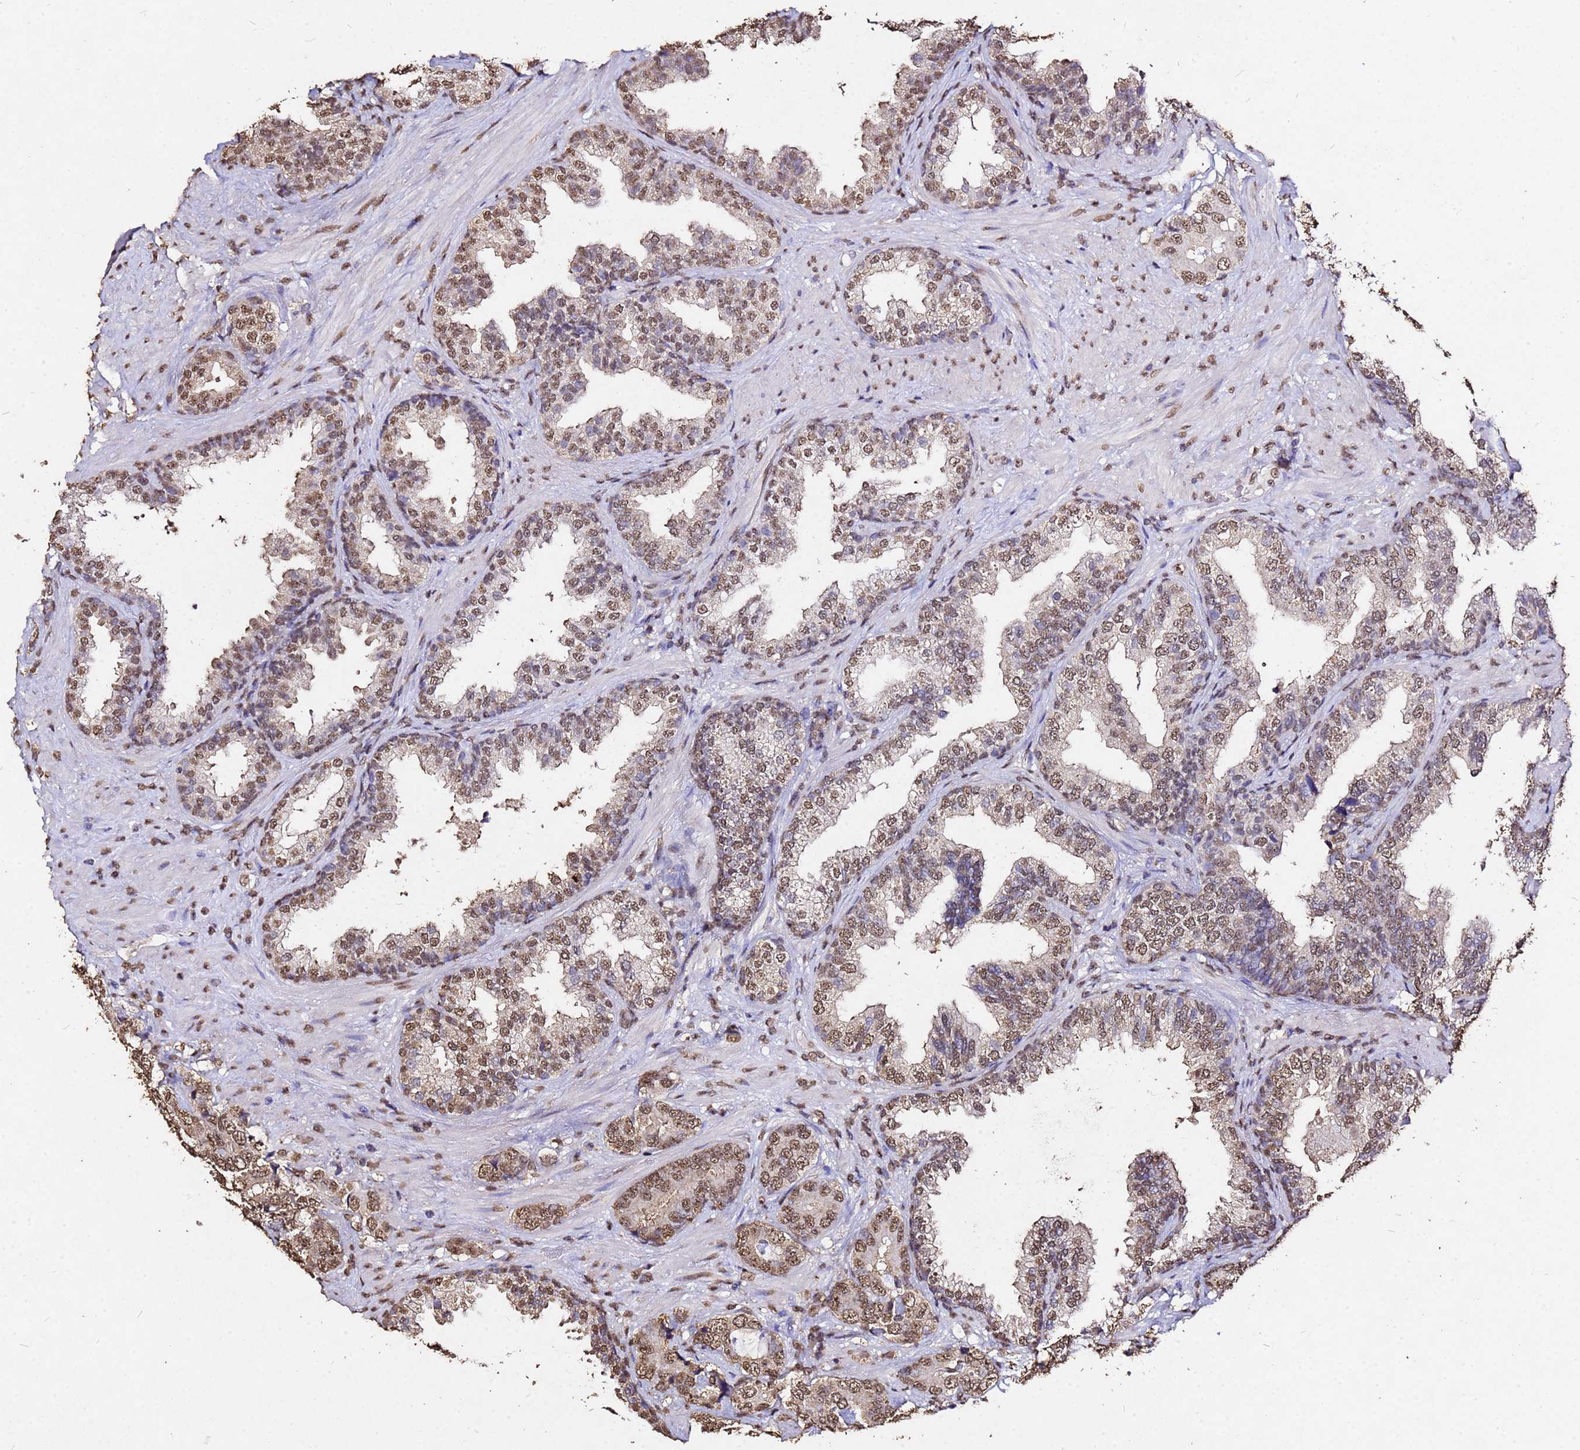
{"staining": {"intensity": "moderate", "quantity": ">75%", "location": "nuclear"}, "tissue": "prostate cancer", "cell_type": "Tumor cells", "image_type": "cancer", "snomed": [{"axis": "morphology", "description": "Adenocarcinoma, High grade"}, {"axis": "topography", "description": "Prostate"}], "caption": "Immunohistochemistry (IHC) of human prostate cancer (adenocarcinoma (high-grade)) reveals medium levels of moderate nuclear staining in approximately >75% of tumor cells.", "gene": "MYOCD", "patient": {"sex": "male", "age": 71}}